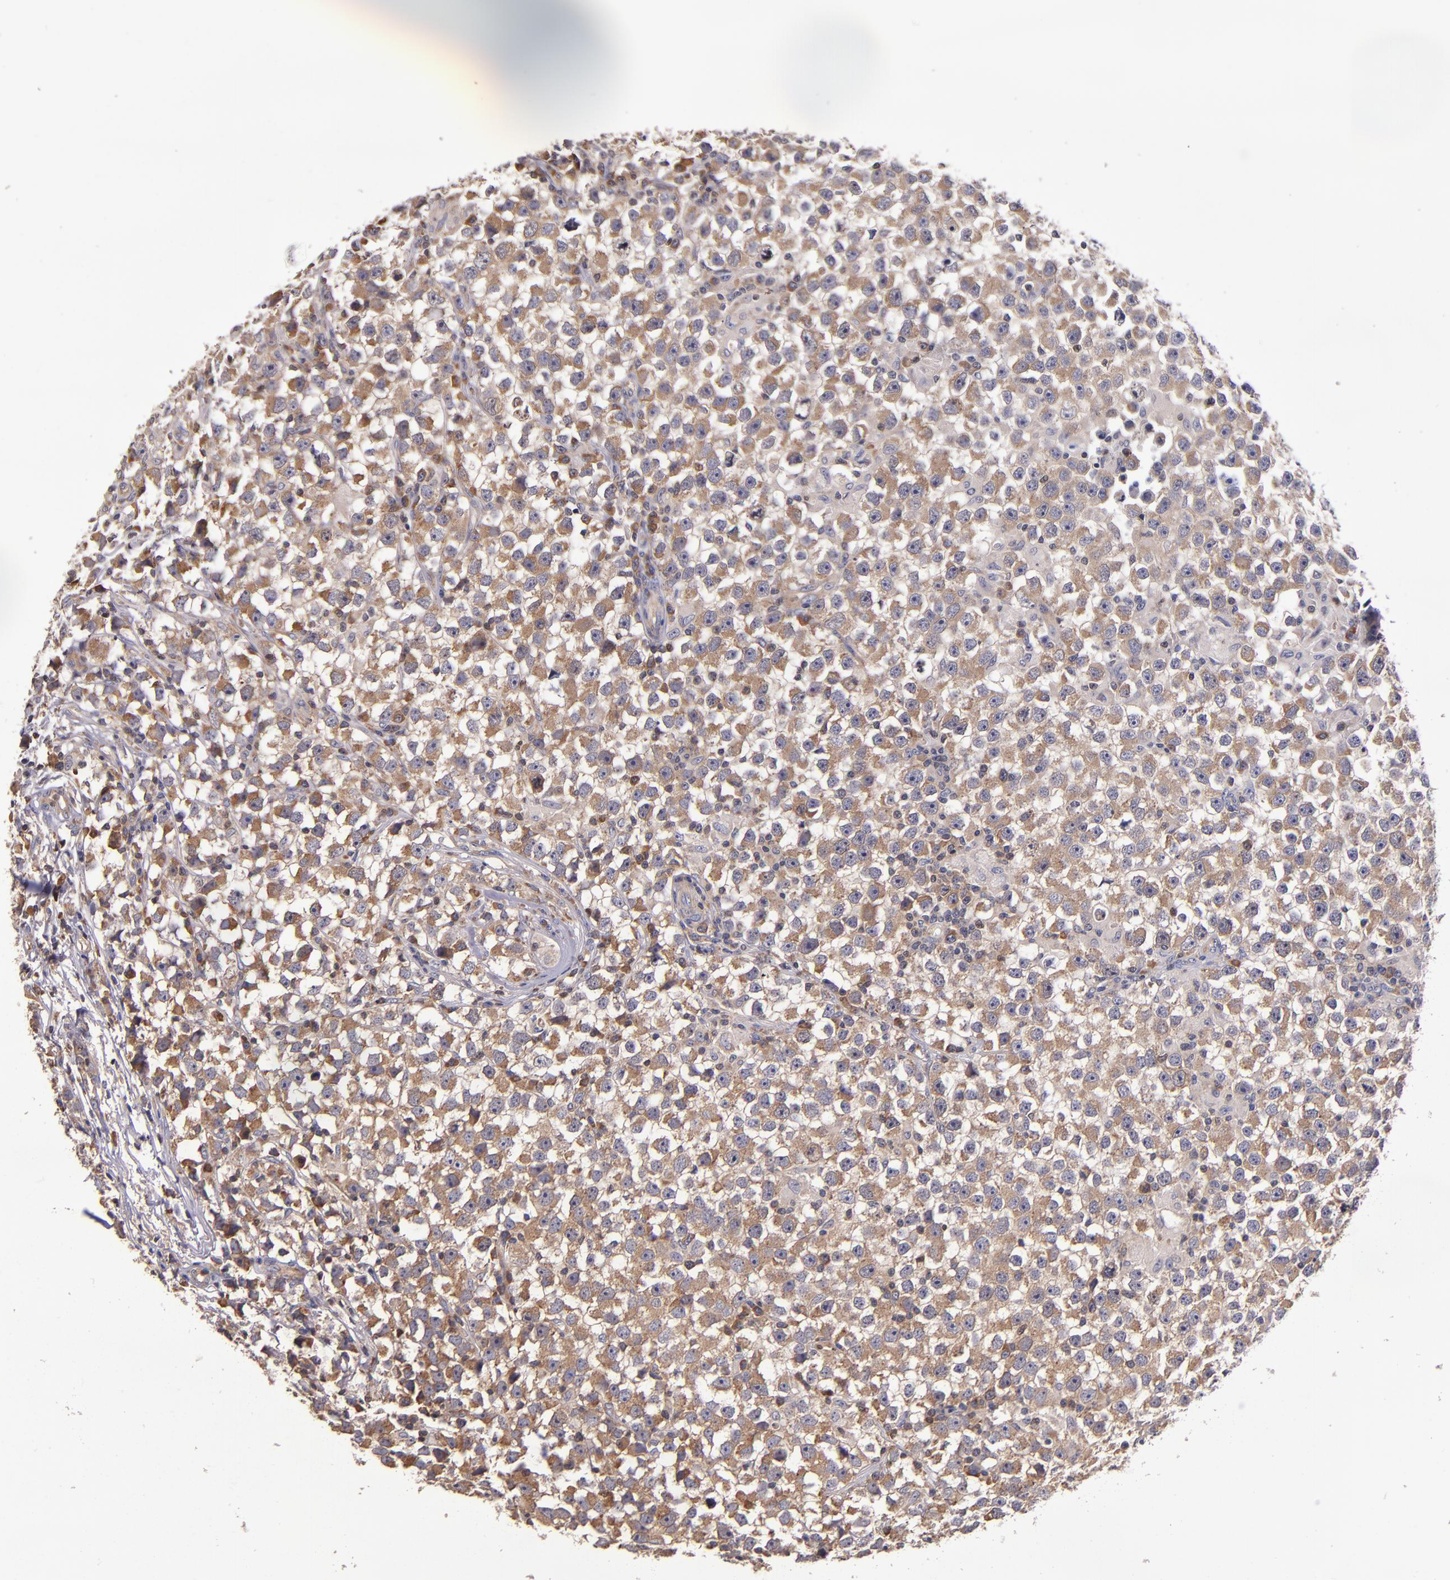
{"staining": {"intensity": "moderate", "quantity": ">75%", "location": "cytoplasmic/membranous"}, "tissue": "testis cancer", "cell_type": "Tumor cells", "image_type": "cancer", "snomed": [{"axis": "morphology", "description": "Seminoma, NOS"}, {"axis": "topography", "description": "Testis"}], "caption": "A medium amount of moderate cytoplasmic/membranous positivity is seen in approximately >75% of tumor cells in testis cancer (seminoma) tissue.", "gene": "EIF4ENIF1", "patient": {"sex": "male", "age": 33}}